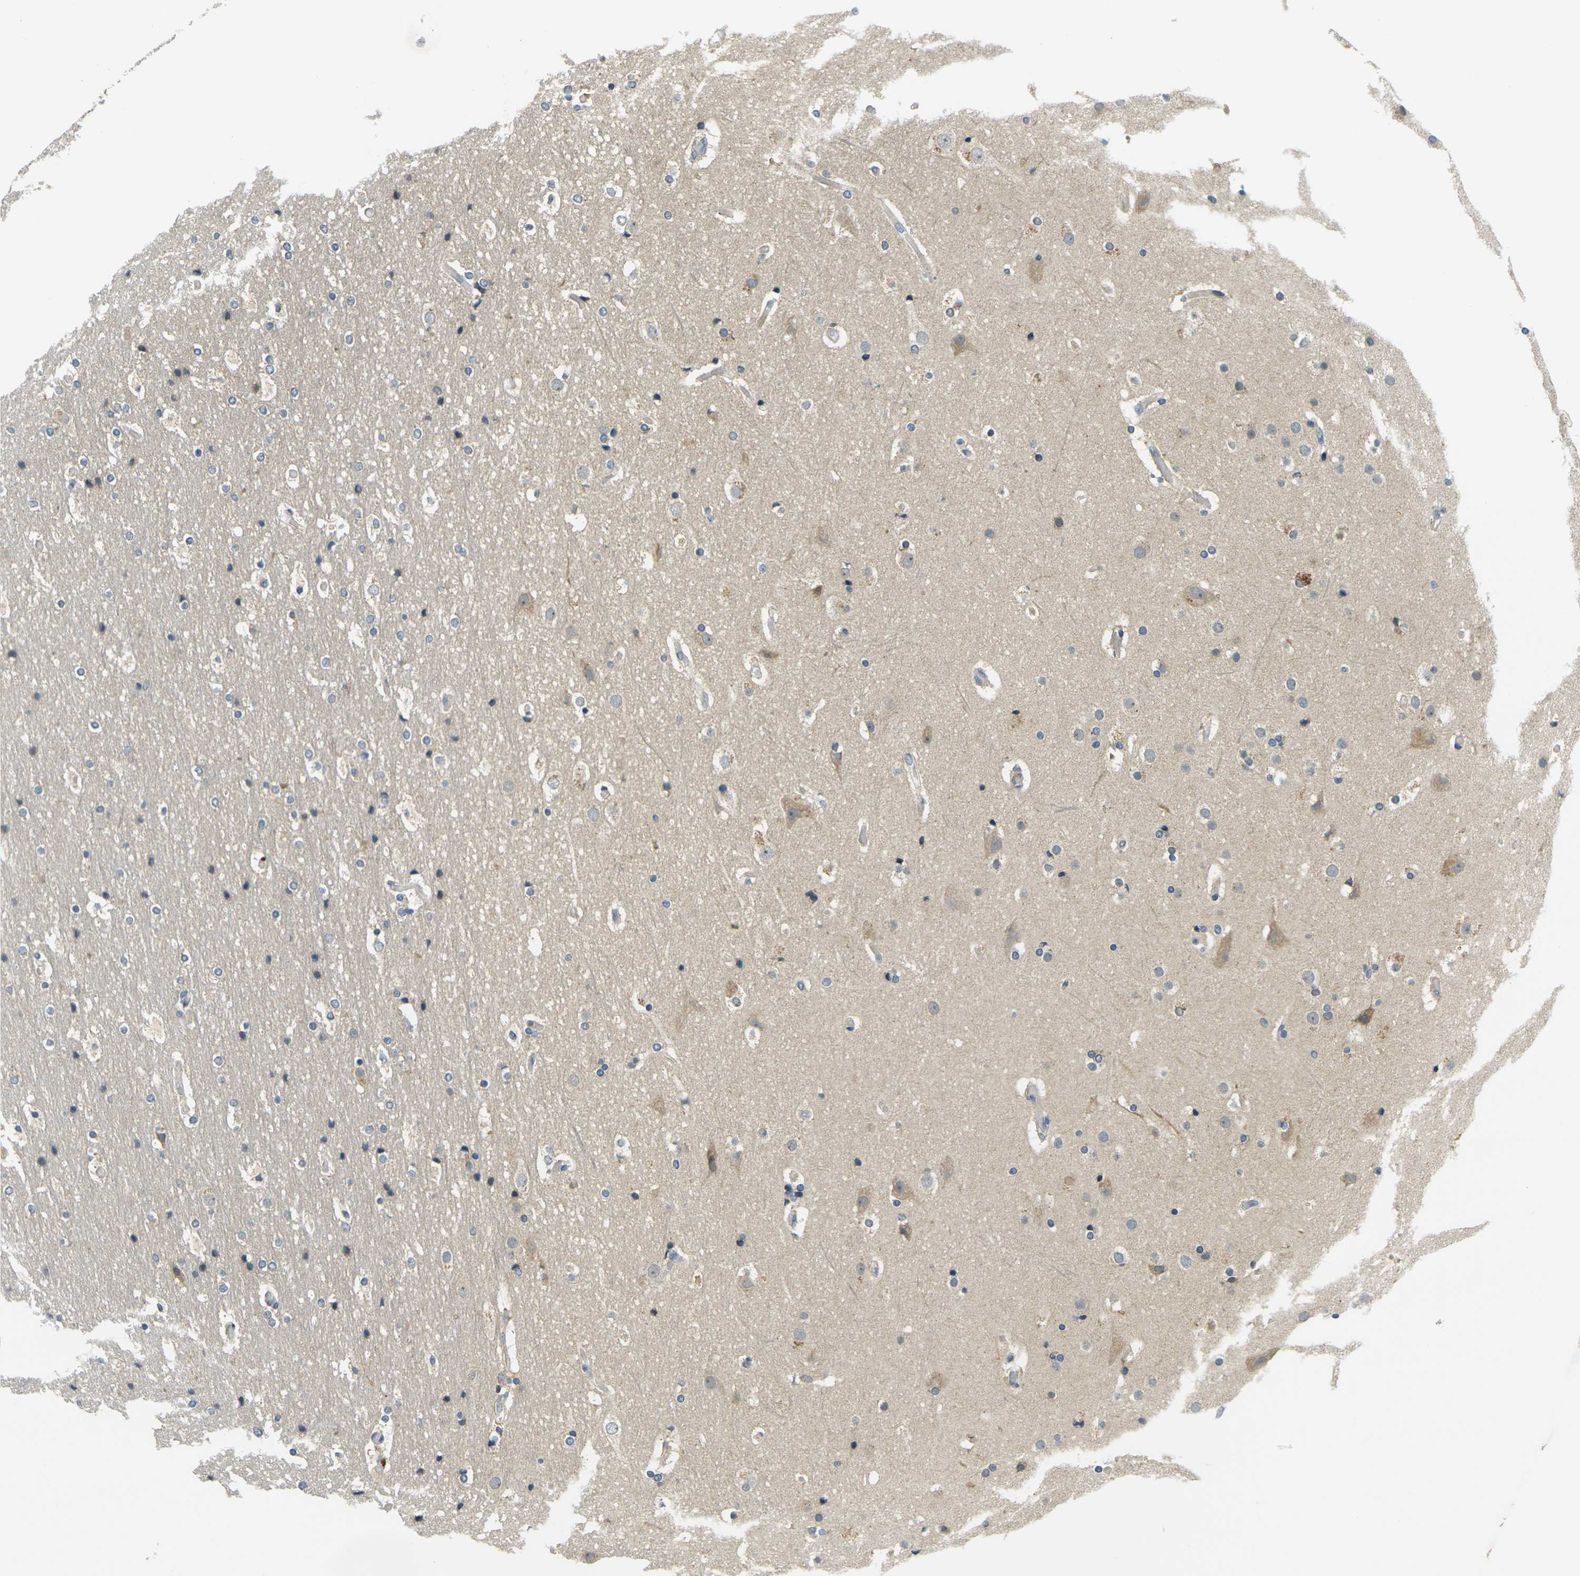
{"staining": {"intensity": "negative", "quantity": "none", "location": "none"}, "tissue": "cerebral cortex", "cell_type": "Endothelial cells", "image_type": "normal", "snomed": [{"axis": "morphology", "description": "Normal tissue, NOS"}, {"axis": "topography", "description": "Cerebral cortex"}], "caption": "The photomicrograph displays no staining of endothelial cells in benign cerebral cortex.", "gene": "MINAR2", "patient": {"sex": "male", "age": 57}}